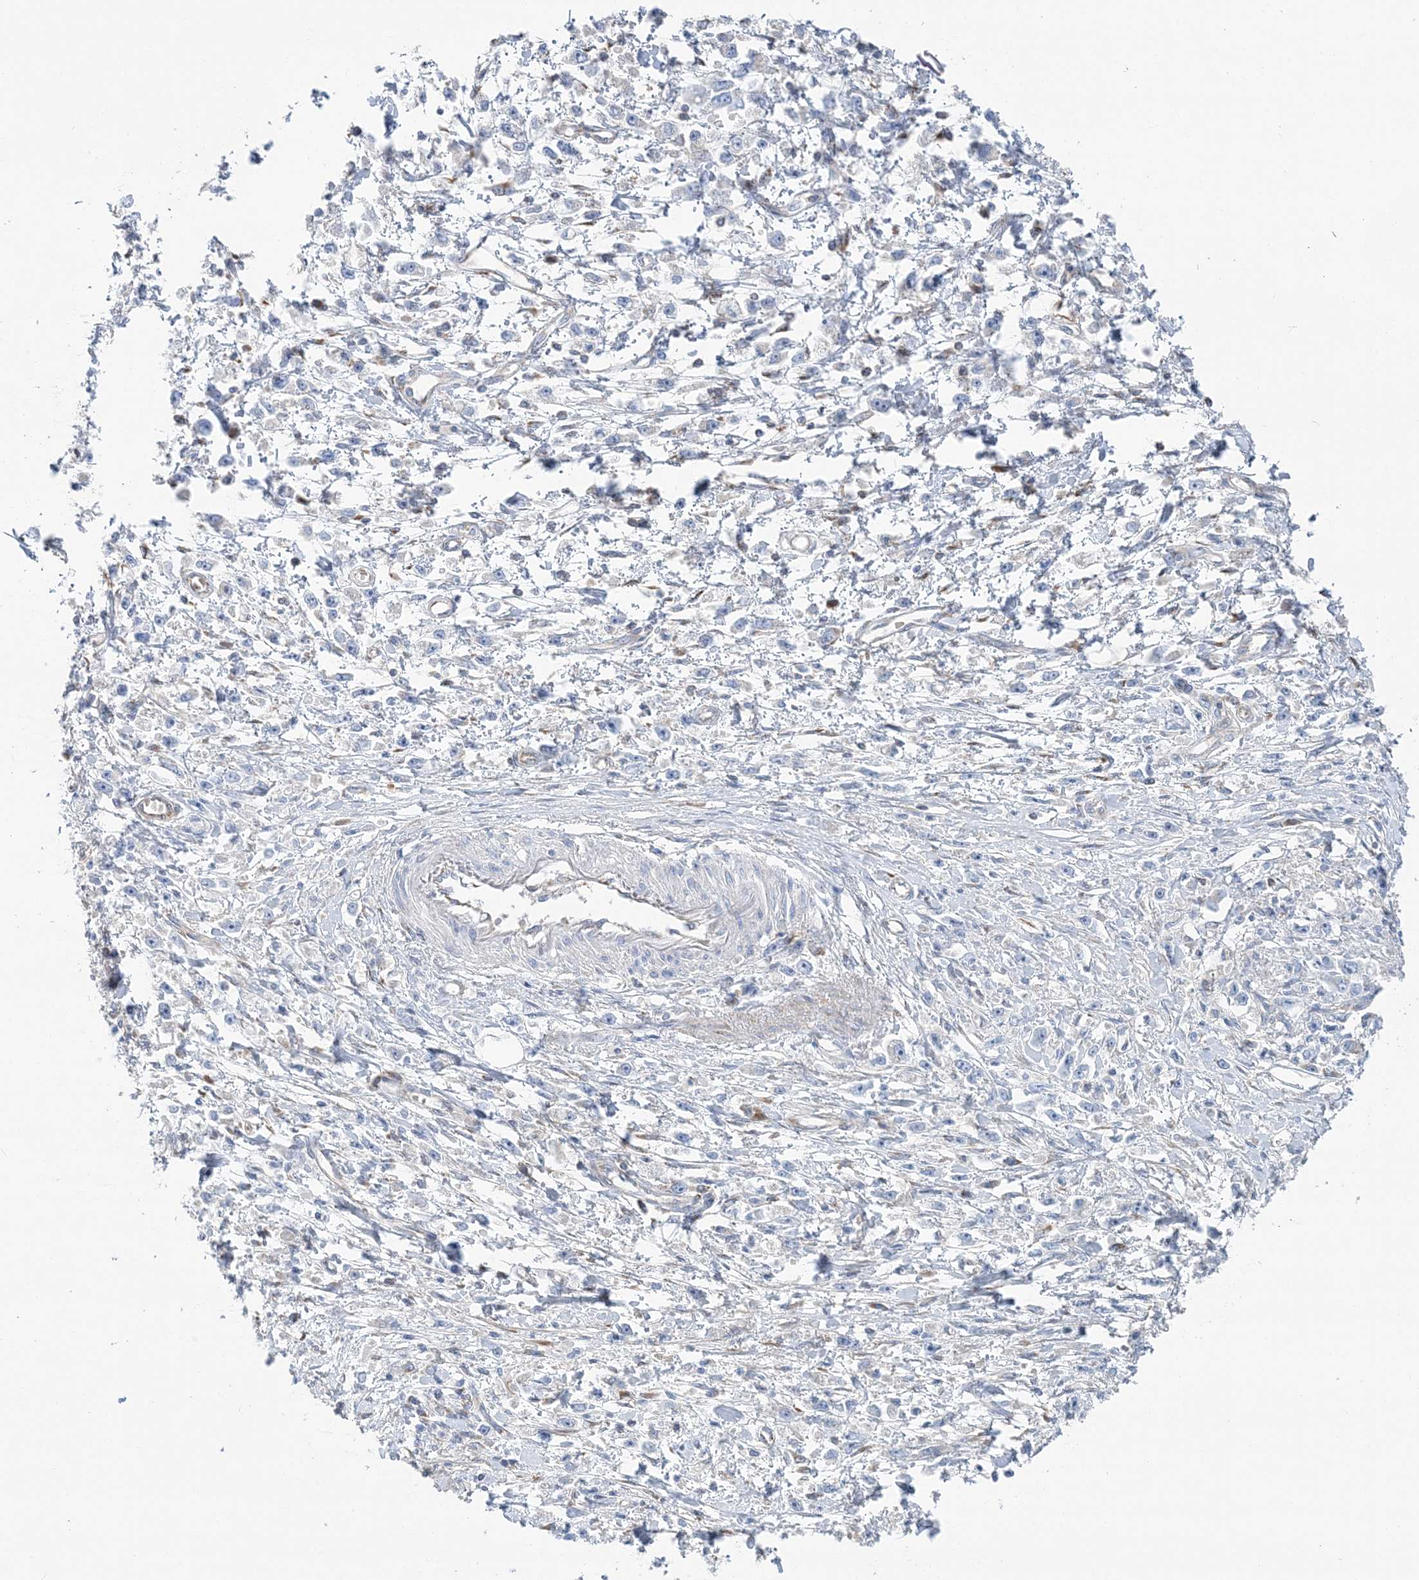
{"staining": {"intensity": "negative", "quantity": "none", "location": "none"}, "tissue": "stomach cancer", "cell_type": "Tumor cells", "image_type": "cancer", "snomed": [{"axis": "morphology", "description": "Adenocarcinoma, NOS"}, {"axis": "topography", "description": "Stomach"}], "caption": "There is no significant staining in tumor cells of stomach cancer (adenocarcinoma).", "gene": "FAM114A2", "patient": {"sex": "female", "age": 59}}